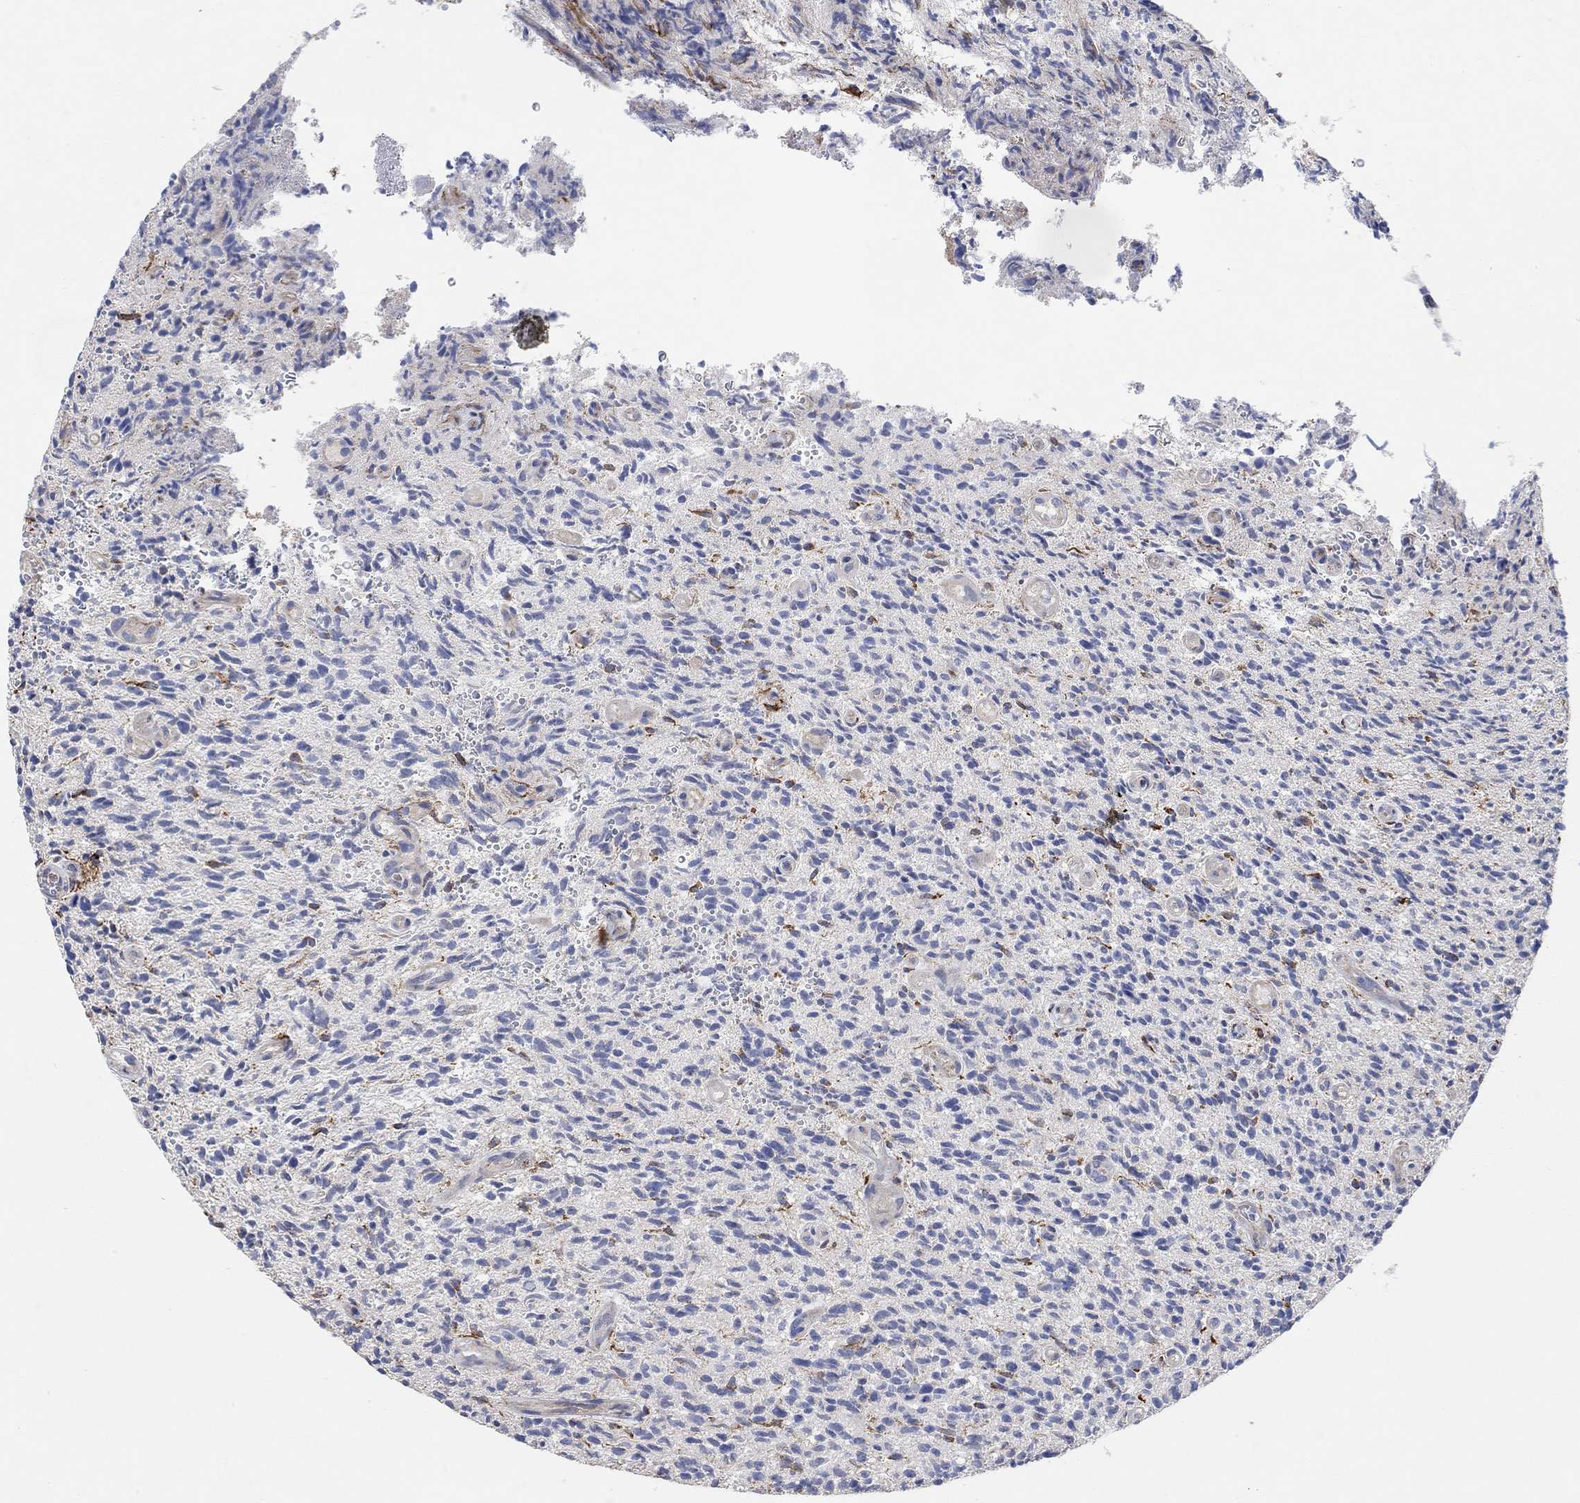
{"staining": {"intensity": "moderate", "quantity": "<25%", "location": "cytoplasmic/membranous"}, "tissue": "glioma", "cell_type": "Tumor cells", "image_type": "cancer", "snomed": [{"axis": "morphology", "description": "Glioma, malignant, High grade"}, {"axis": "topography", "description": "Brain"}], "caption": "A brown stain labels moderate cytoplasmic/membranous staining of a protein in malignant glioma (high-grade) tumor cells.", "gene": "HCRTR1", "patient": {"sex": "male", "age": 64}}